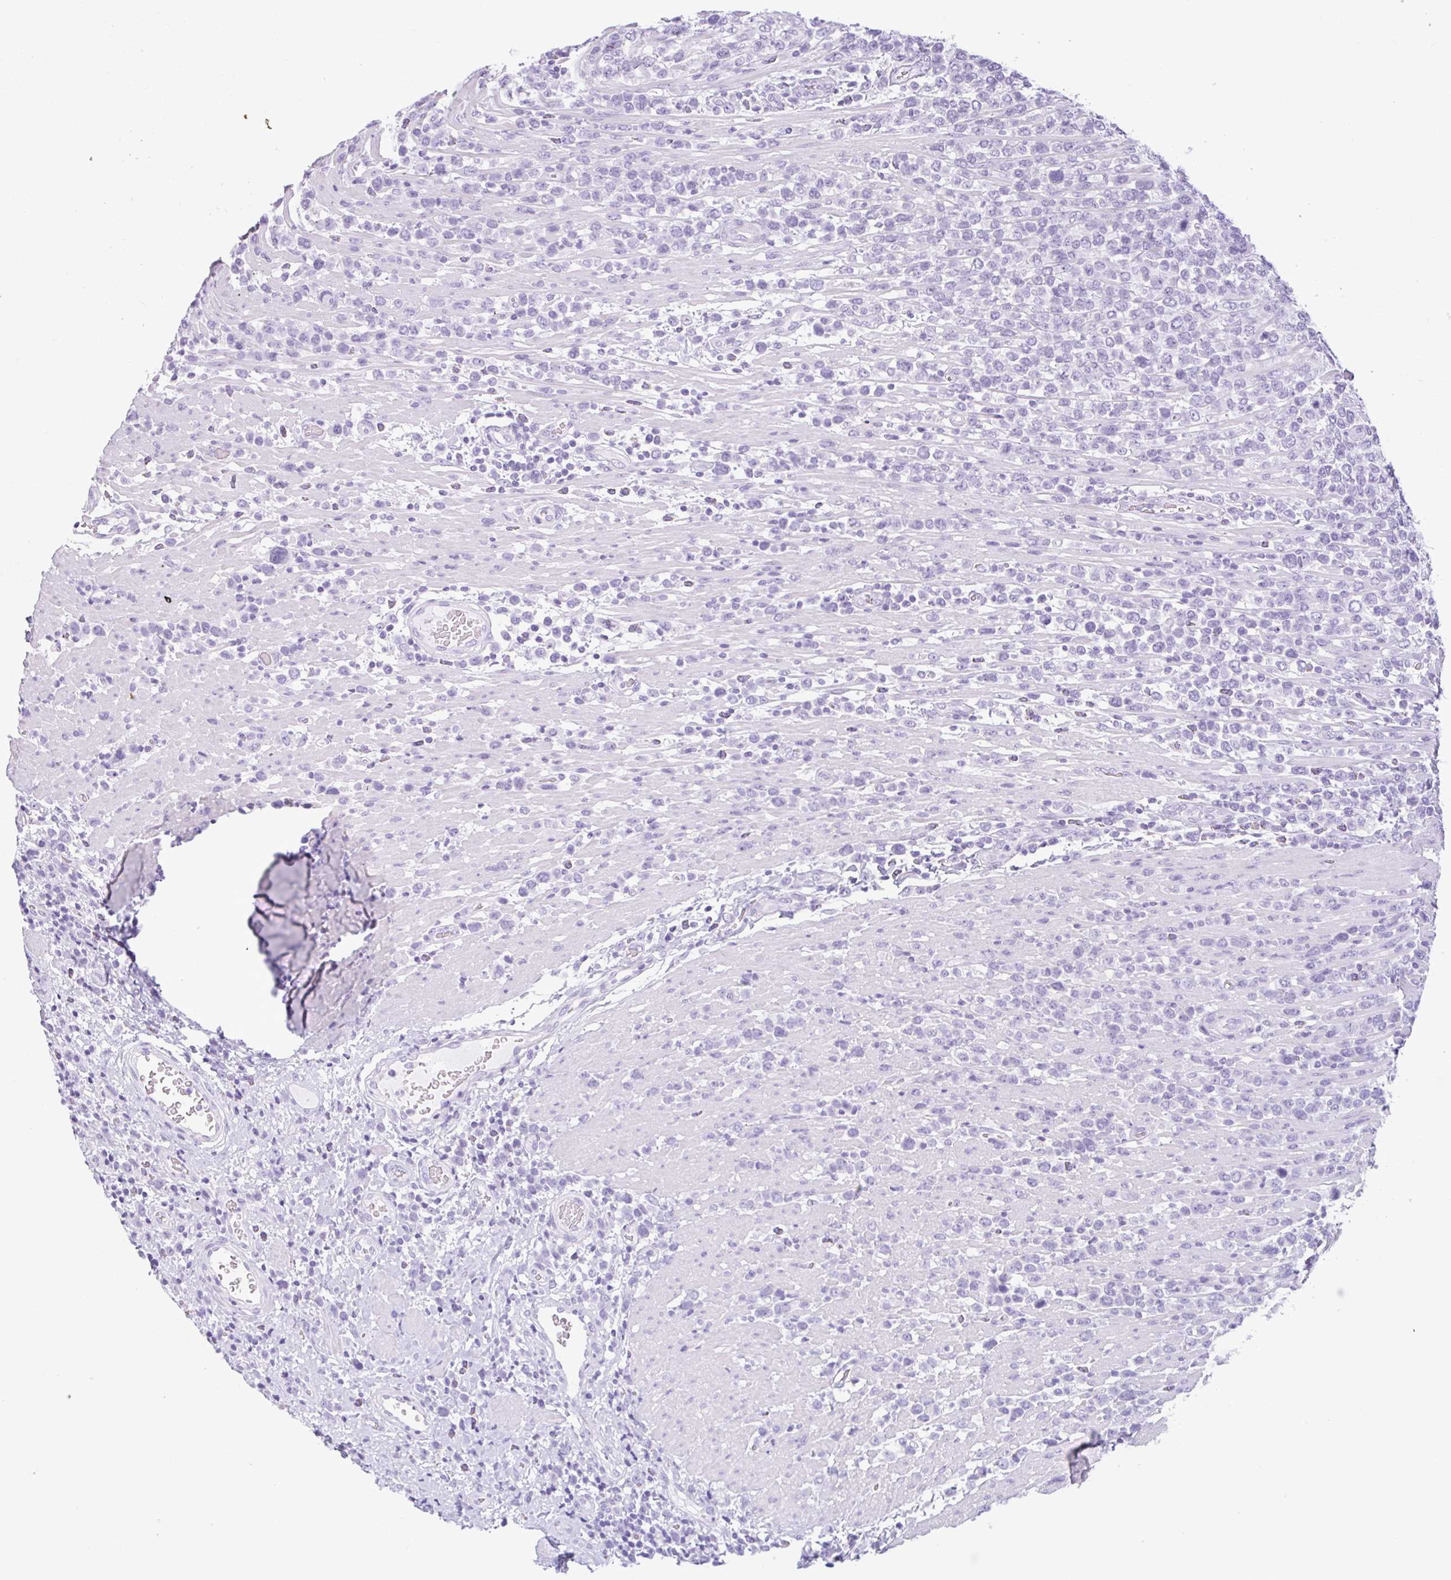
{"staining": {"intensity": "negative", "quantity": "none", "location": "none"}, "tissue": "lymphoma", "cell_type": "Tumor cells", "image_type": "cancer", "snomed": [{"axis": "morphology", "description": "Malignant lymphoma, non-Hodgkin's type, High grade"}, {"axis": "topography", "description": "Soft tissue"}], "caption": "IHC photomicrograph of malignant lymphoma, non-Hodgkin's type (high-grade) stained for a protein (brown), which exhibits no staining in tumor cells.", "gene": "CTSE", "patient": {"sex": "female", "age": 56}}